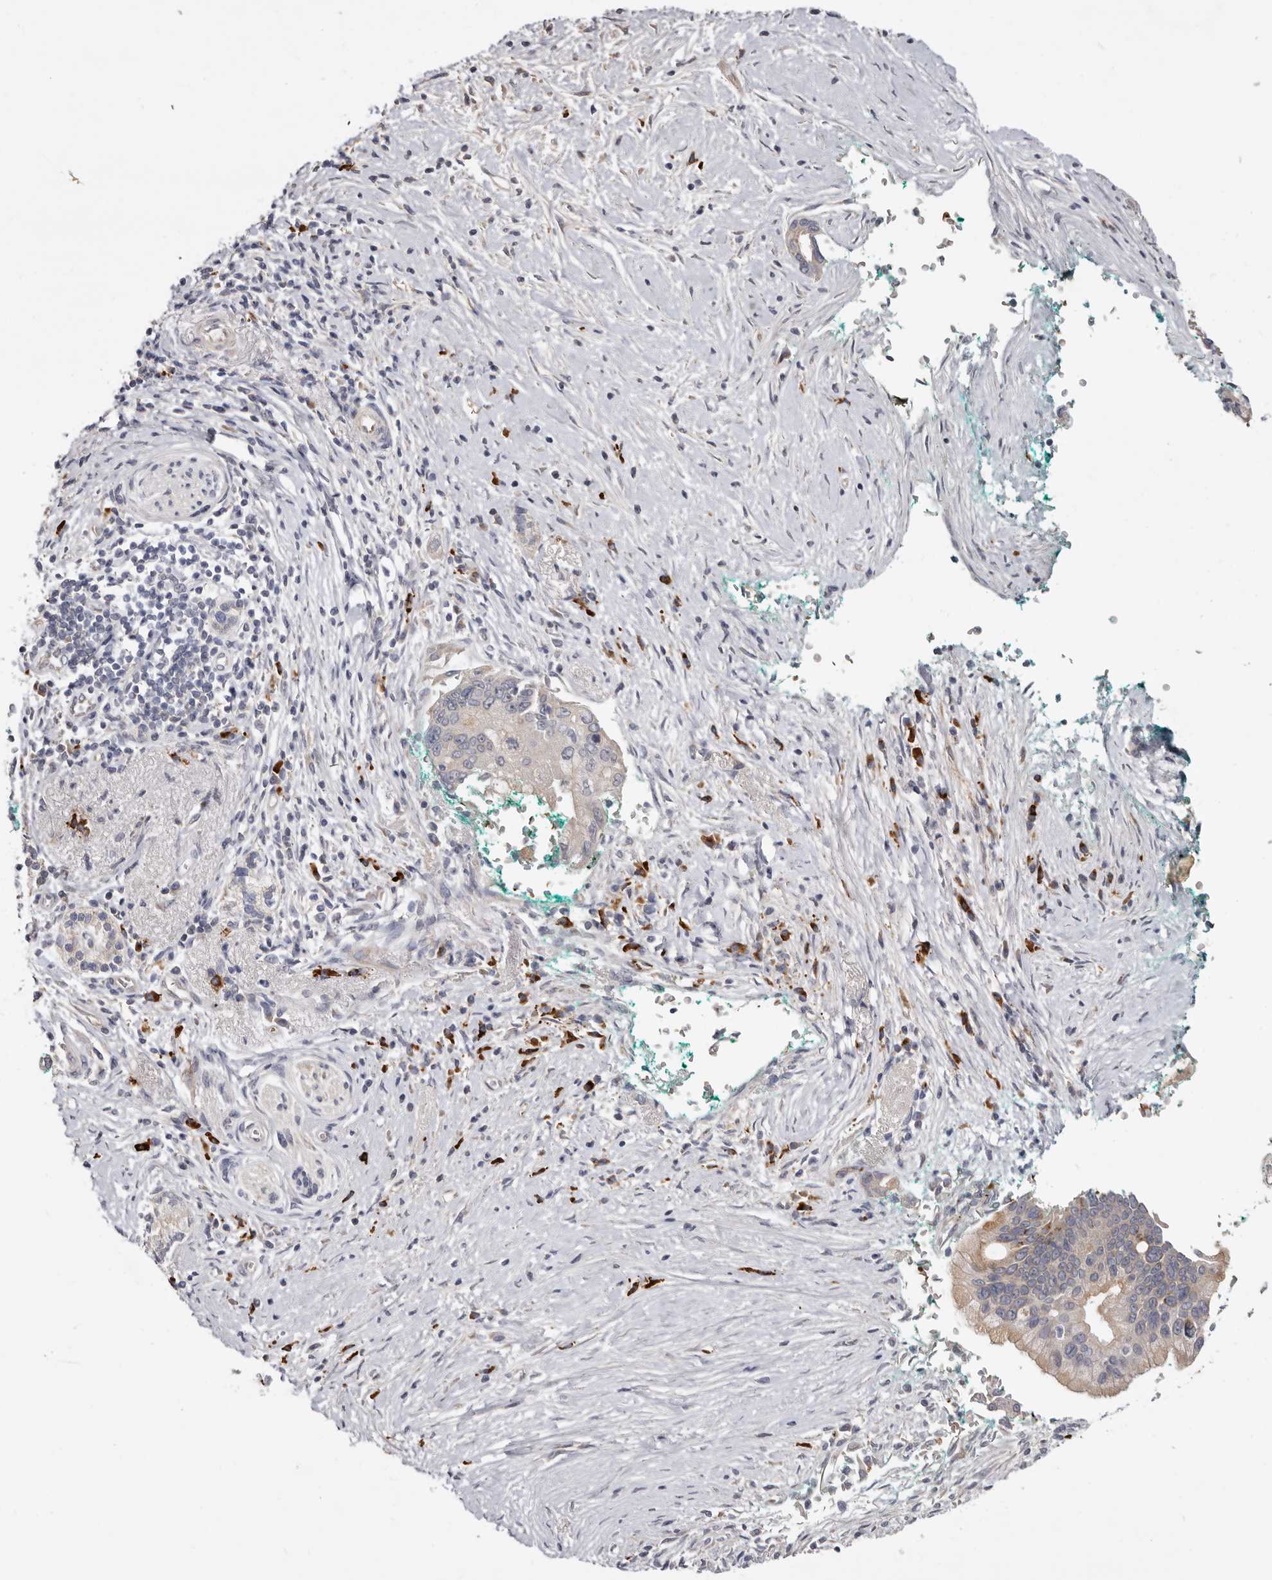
{"staining": {"intensity": "weak", "quantity": "<25%", "location": "cytoplasmic/membranous"}, "tissue": "pancreatic cancer", "cell_type": "Tumor cells", "image_type": "cancer", "snomed": [{"axis": "morphology", "description": "Adenocarcinoma, NOS"}, {"axis": "topography", "description": "Pancreas"}], "caption": "Immunohistochemical staining of human pancreatic adenocarcinoma shows no significant positivity in tumor cells.", "gene": "SPTA1", "patient": {"sex": "male", "age": 78}}